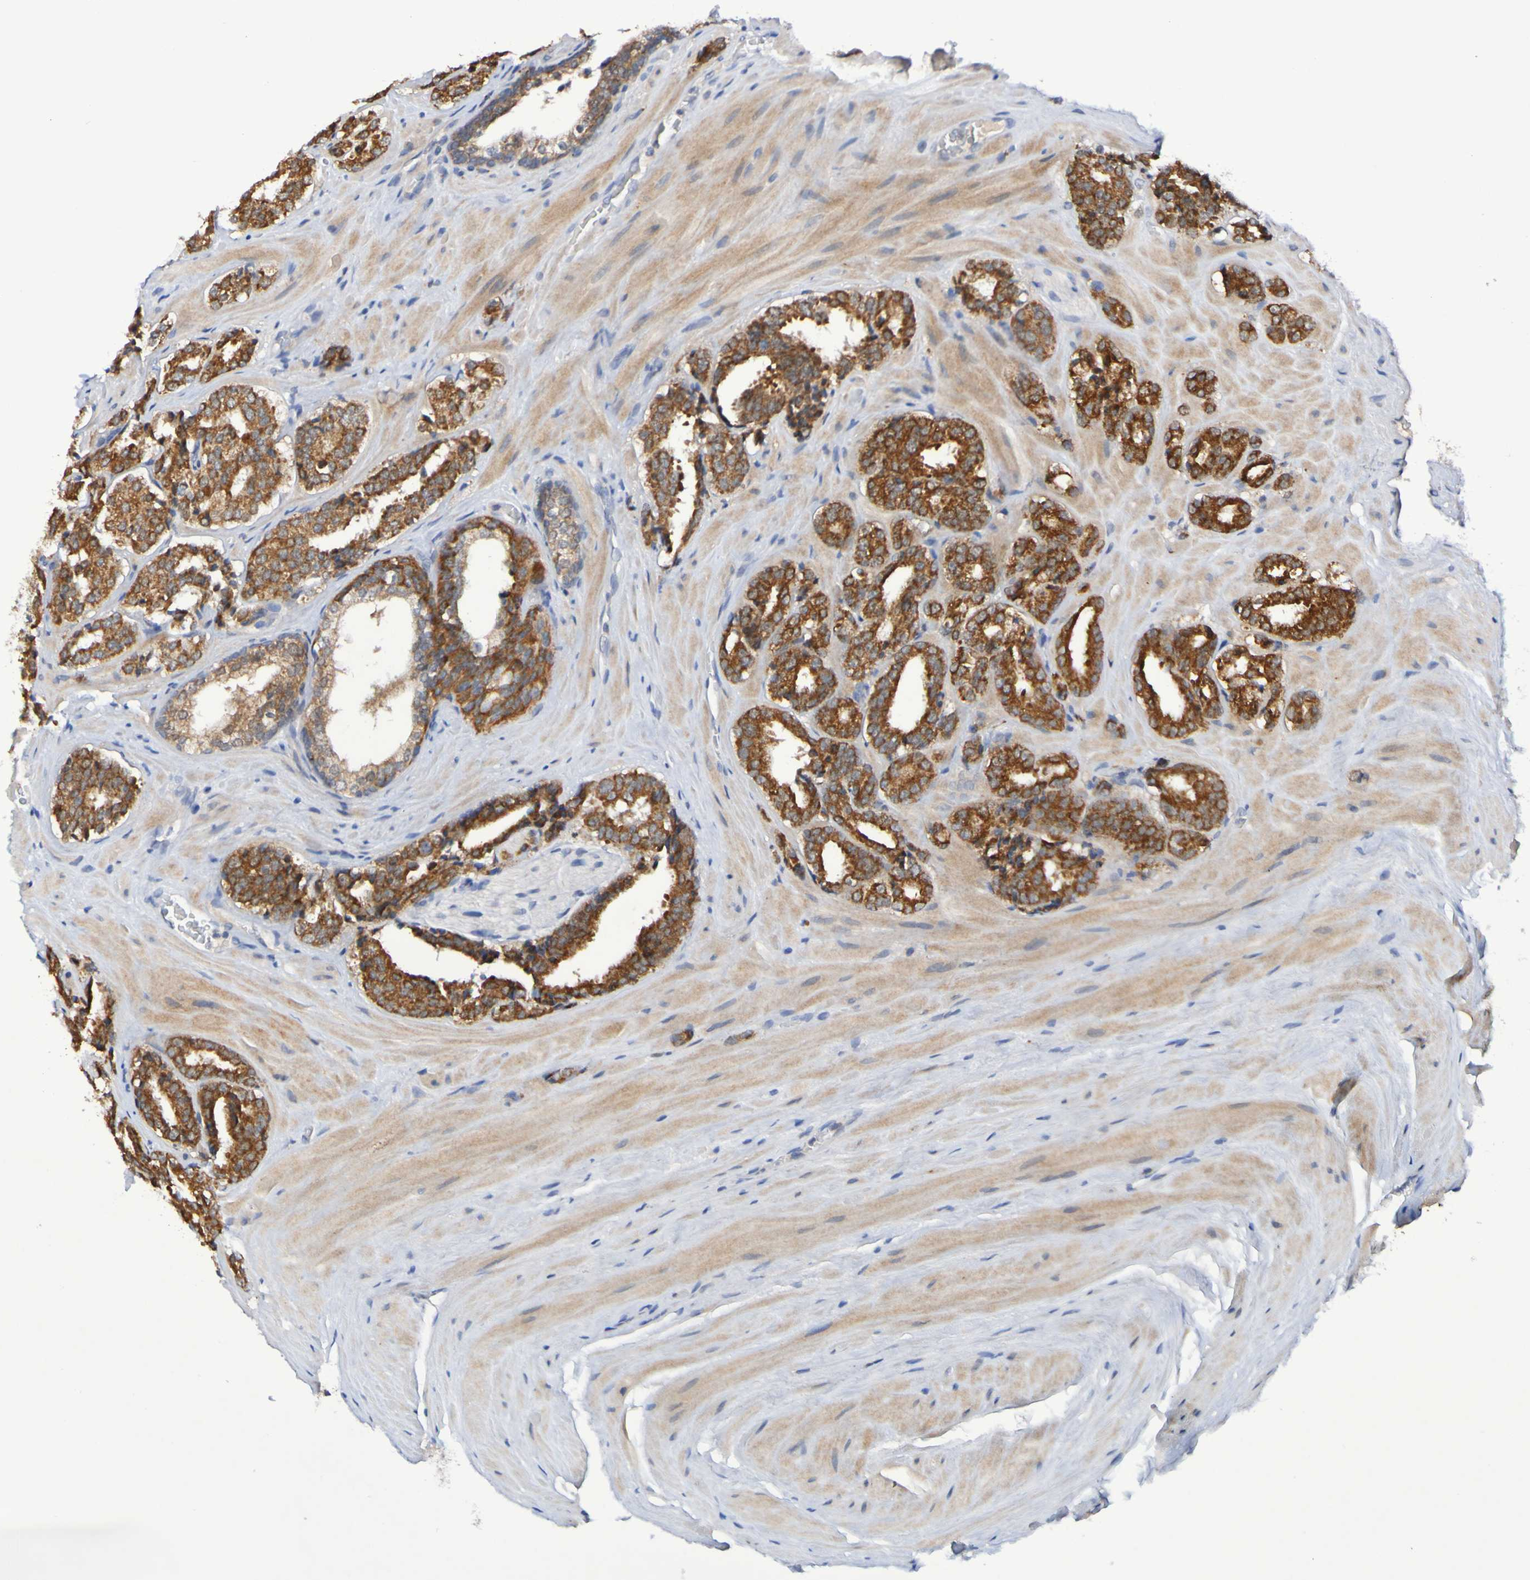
{"staining": {"intensity": "strong", "quantity": "25%-75%", "location": "cytoplasmic/membranous"}, "tissue": "prostate cancer", "cell_type": "Tumor cells", "image_type": "cancer", "snomed": [{"axis": "morphology", "description": "Adenocarcinoma, High grade"}, {"axis": "topography", "description": "Prostate"}], "caption": "This photomicrograph demonstrates IHC staining of human high-grade adenocarcinoma (prostate), with high strong cytoplasmic/membranous expression in approximately 25%-75% of tumor cells.", "gene": "PTP4A2", "patient": {"sex": "male", "age": 60}}